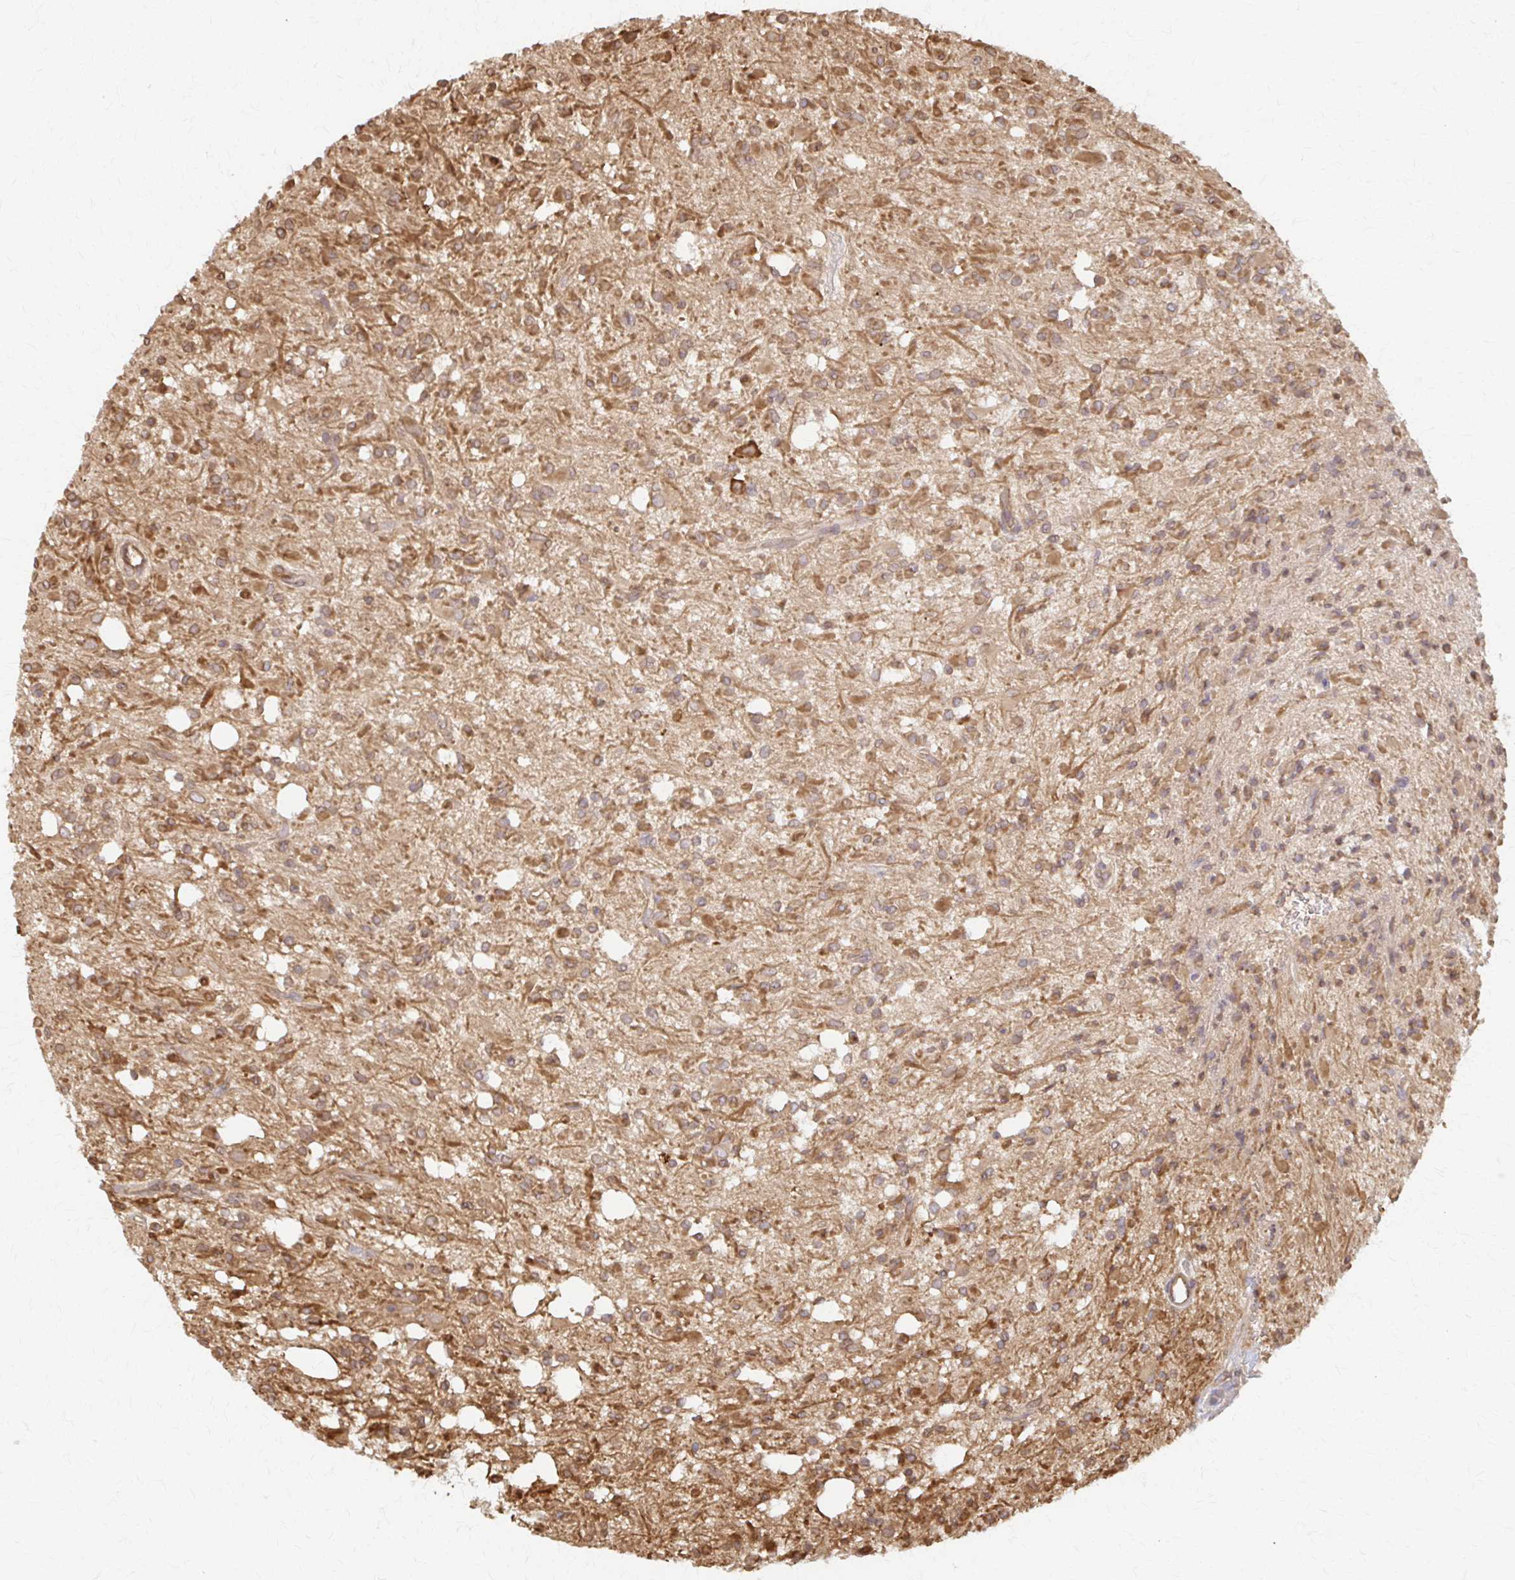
{"staining": {"intensity": "moderate", "quantity": ">75%", "location": "cytoplasmic/membranous"}, "tissue": "glioma", "cell_type": "Tumor cells", "image_type": "cancer", "snomed": [{"axis": "morphology", "description": "Glioma, malignant, Low grade"}, {"axis": "topography", "description": "Brain"}], "caption": "Malignant glioma (low-grade) stained with a protein marker reveals moderate staining in tumor cells.", "gene": "ARHGAP35", "patient": {"sex": "female", "age": 33}}